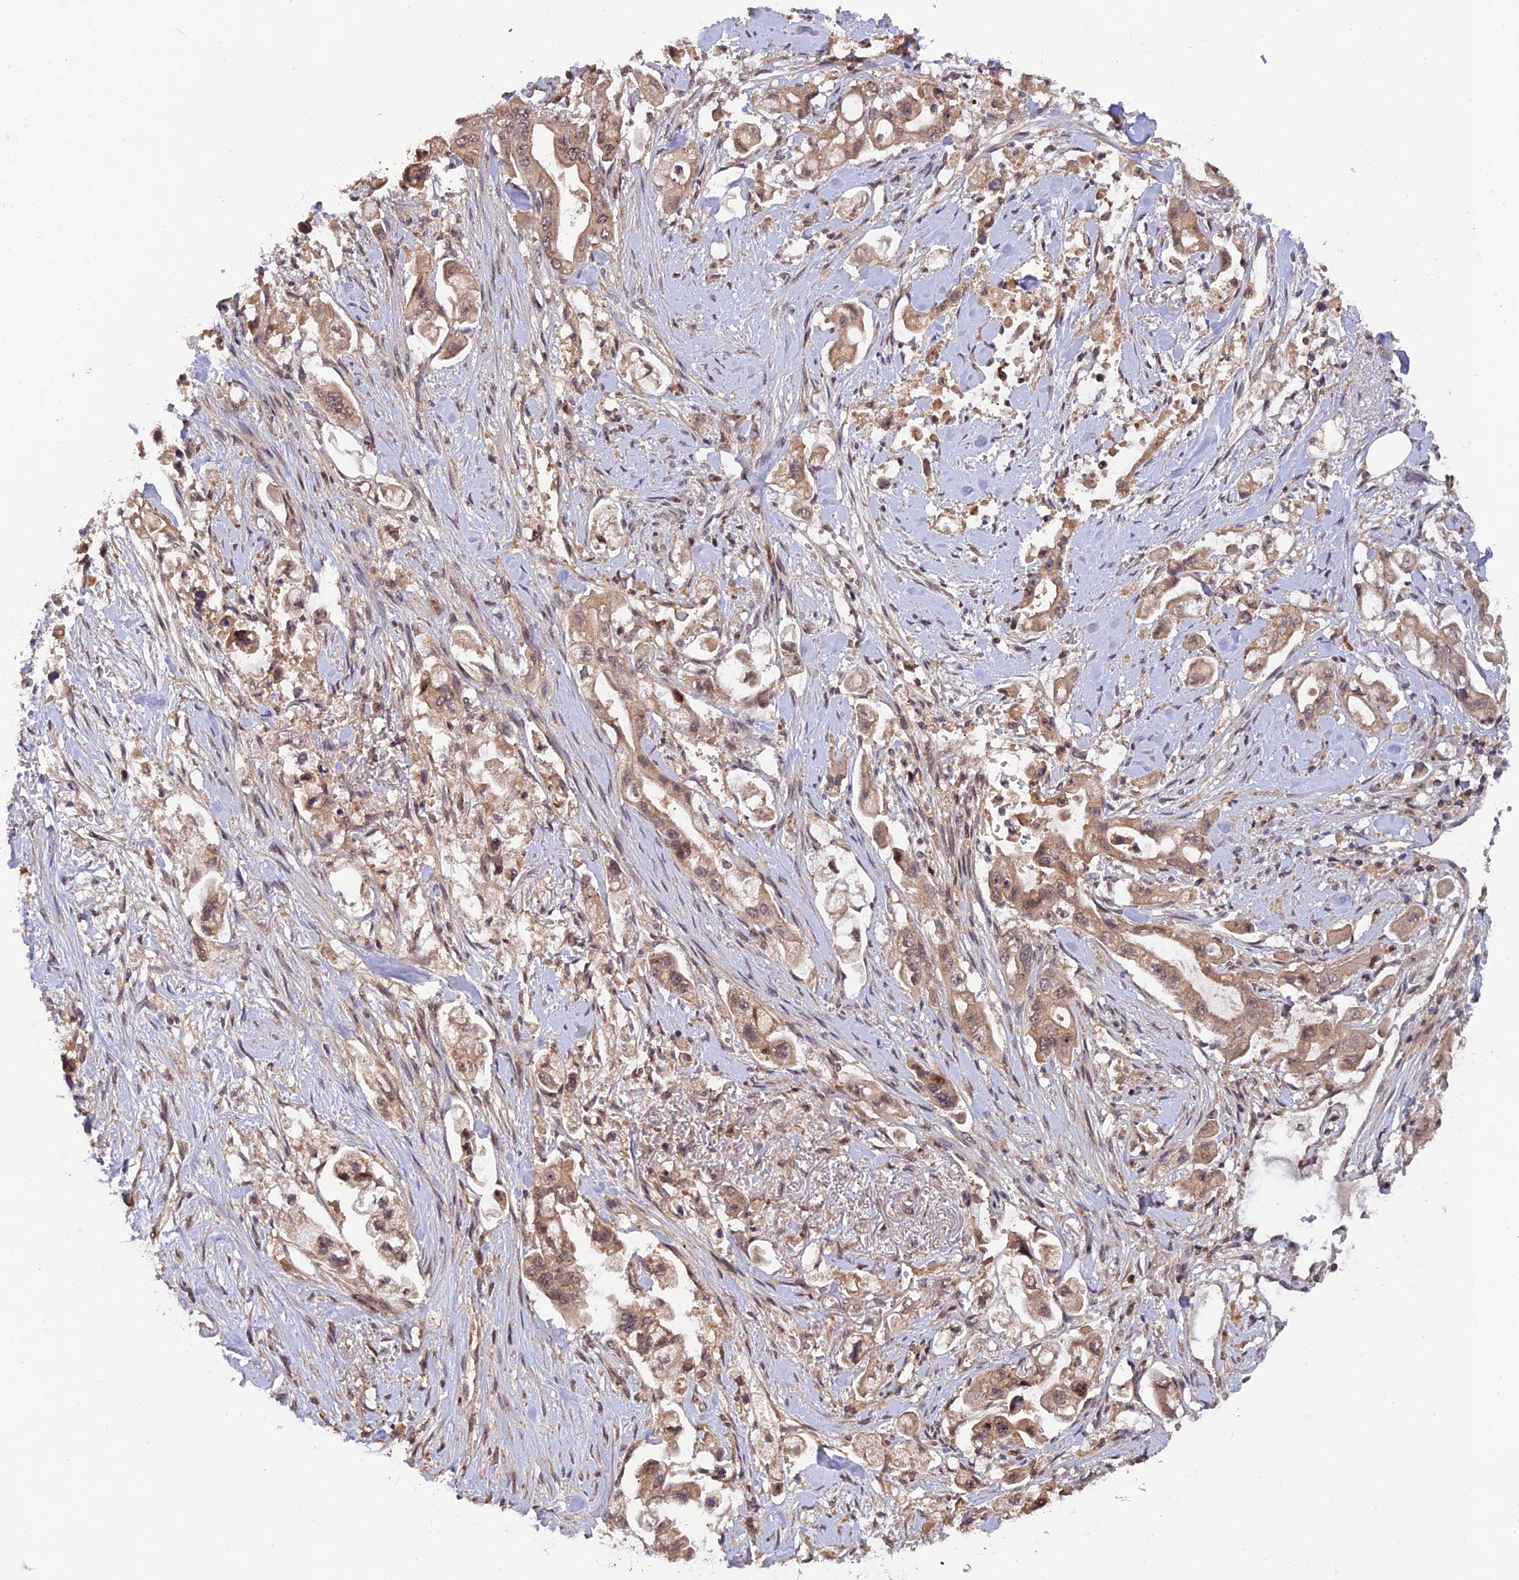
{"staining": {"intensity": "moderate", "quantity": ">75%", "location": "cytoplasmic/membranous,nuclear"}, "tissue": "stomach cancer", "cell_type": "Tumor cells", "image_type": "cancer", "snomed": [{"axis": "morphology", "description": "Adenocarcinoma, NOS"}, {"axis": "topography", "description": "Stomach"}], "caption": "Stomach cancer tissue reveals moderate cytoplasmic/membranous and nuclear staining in approximately >75% of tumor cells, visualized by immunohistochemistry.", "gene": "REV1", "patient": {"sex": "male", "age": 62}}